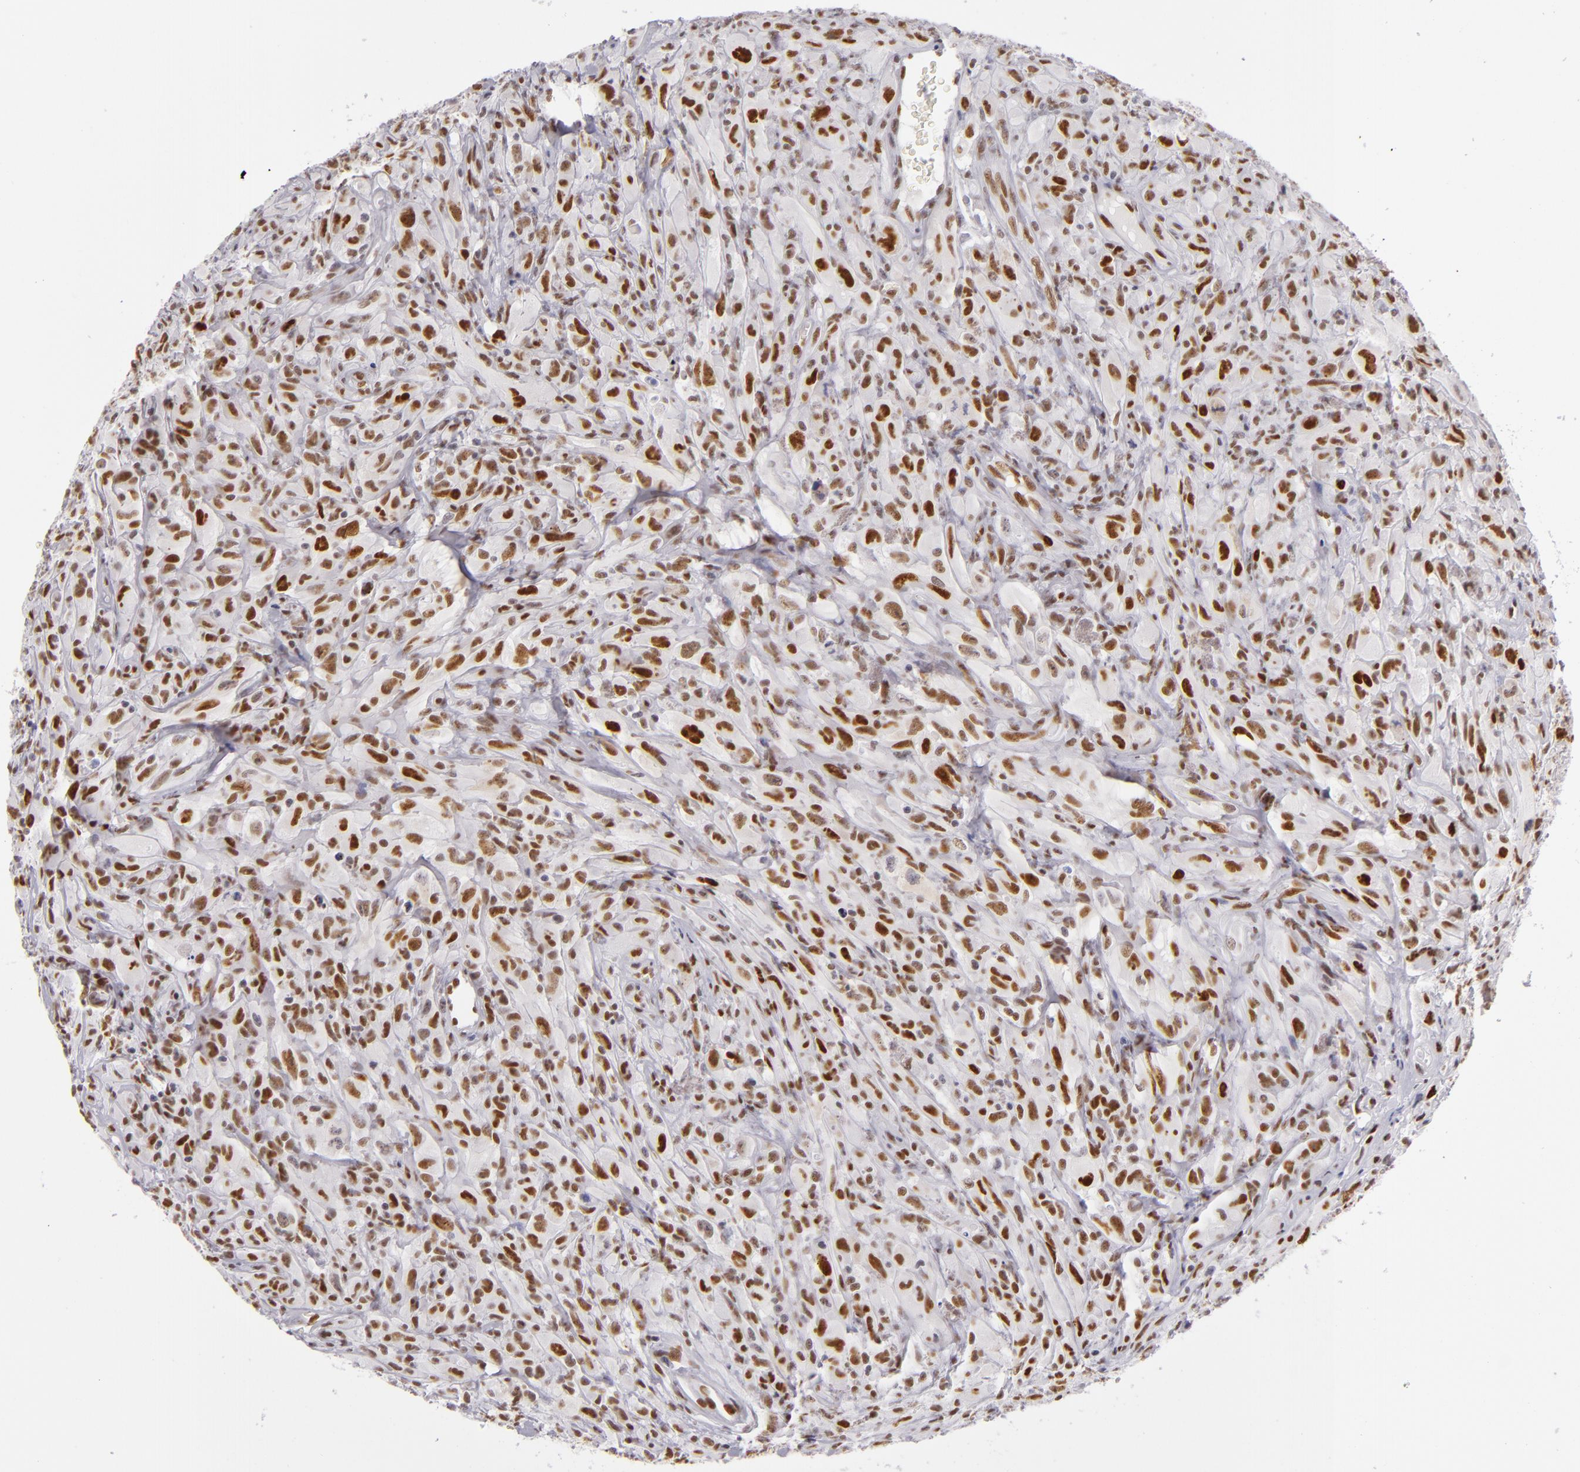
{"staining": {"intensity": "strong", "quantity": ">75%", "location": "nuclear"}, "tissue": "glioma", "cell_type": "Tumor cells", "image_type": "cancer", "snomed": [{"axis": "morphology", "description": "Glioma, malignant, High grade"}, {"axis": "topography", "description": "Brain"}], "caption": "This is a histology image of immunohistochemistry staining of glioma, which shows strong positivity in the nuclear of tumor cells.", "gene": "TOP3A", "patient": {"sex": "male", "age": 48}}